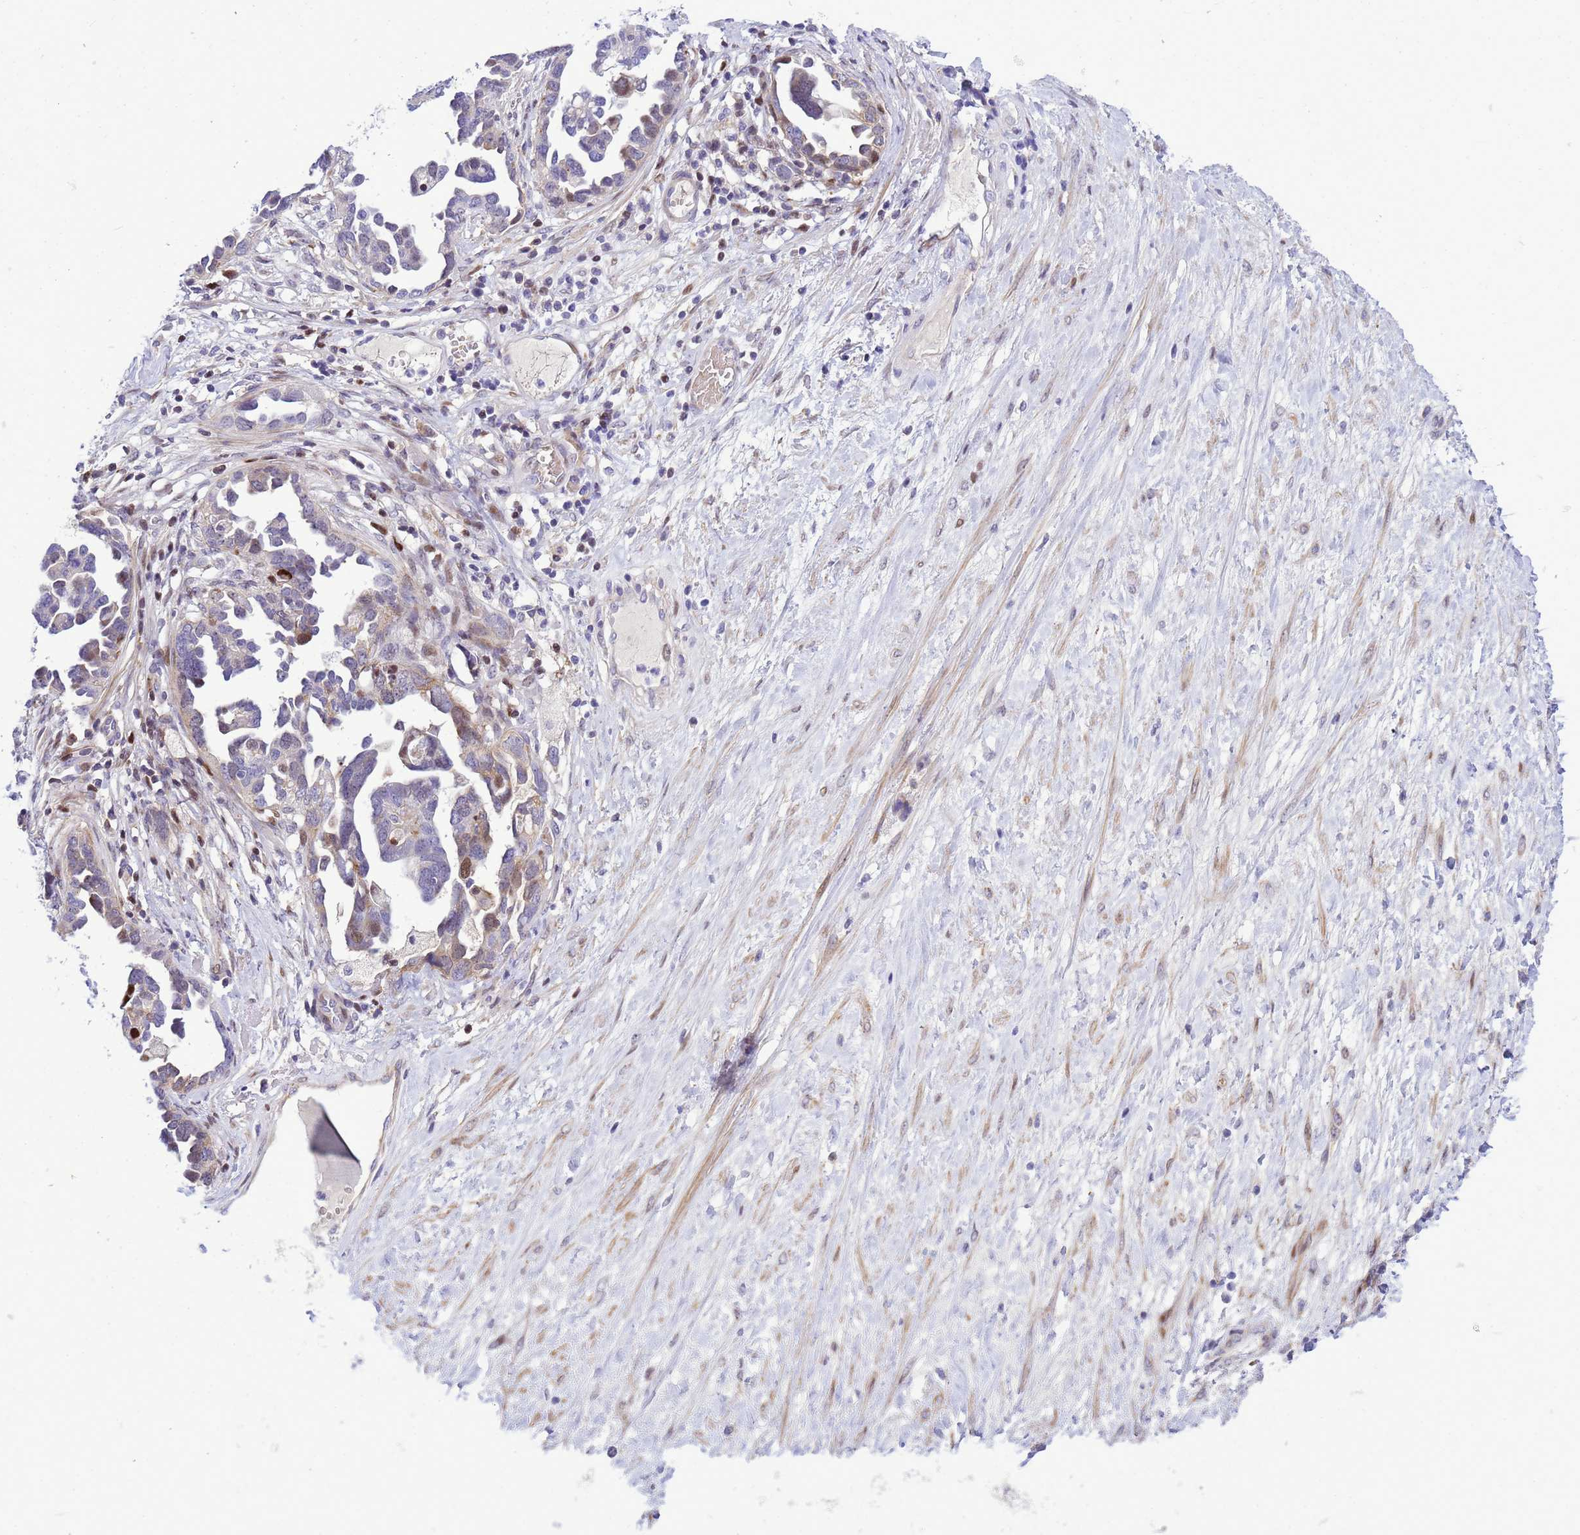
{"staining": {"intensity": "moderate", "quantity": "<25%", "location": "nuclear"}, "tissue": "ovarian cancer", "cell_type": "Tumor cells", "image_type": "cancer", "snomed": [{"axis": "morphology", "description": "Cystadenocarcinoma, serous, NOS"}, {"axis": "topography", "description": "Ovary"}], "caption": "Immunohistochemical staining of ovarian cancer (serous cystadenocarcinoma) exhibits low levels of moderate nuclear protein staining in approximately <25% of tumor cells. The staining was performed using DAB (3,3'-diaminobenzidine), with brown indicating positive protein expression. Nuclei are stained blue with hematoxylin.", "gene": "ADAMTS7", "patient": {"sex": "female", "age": 54}}